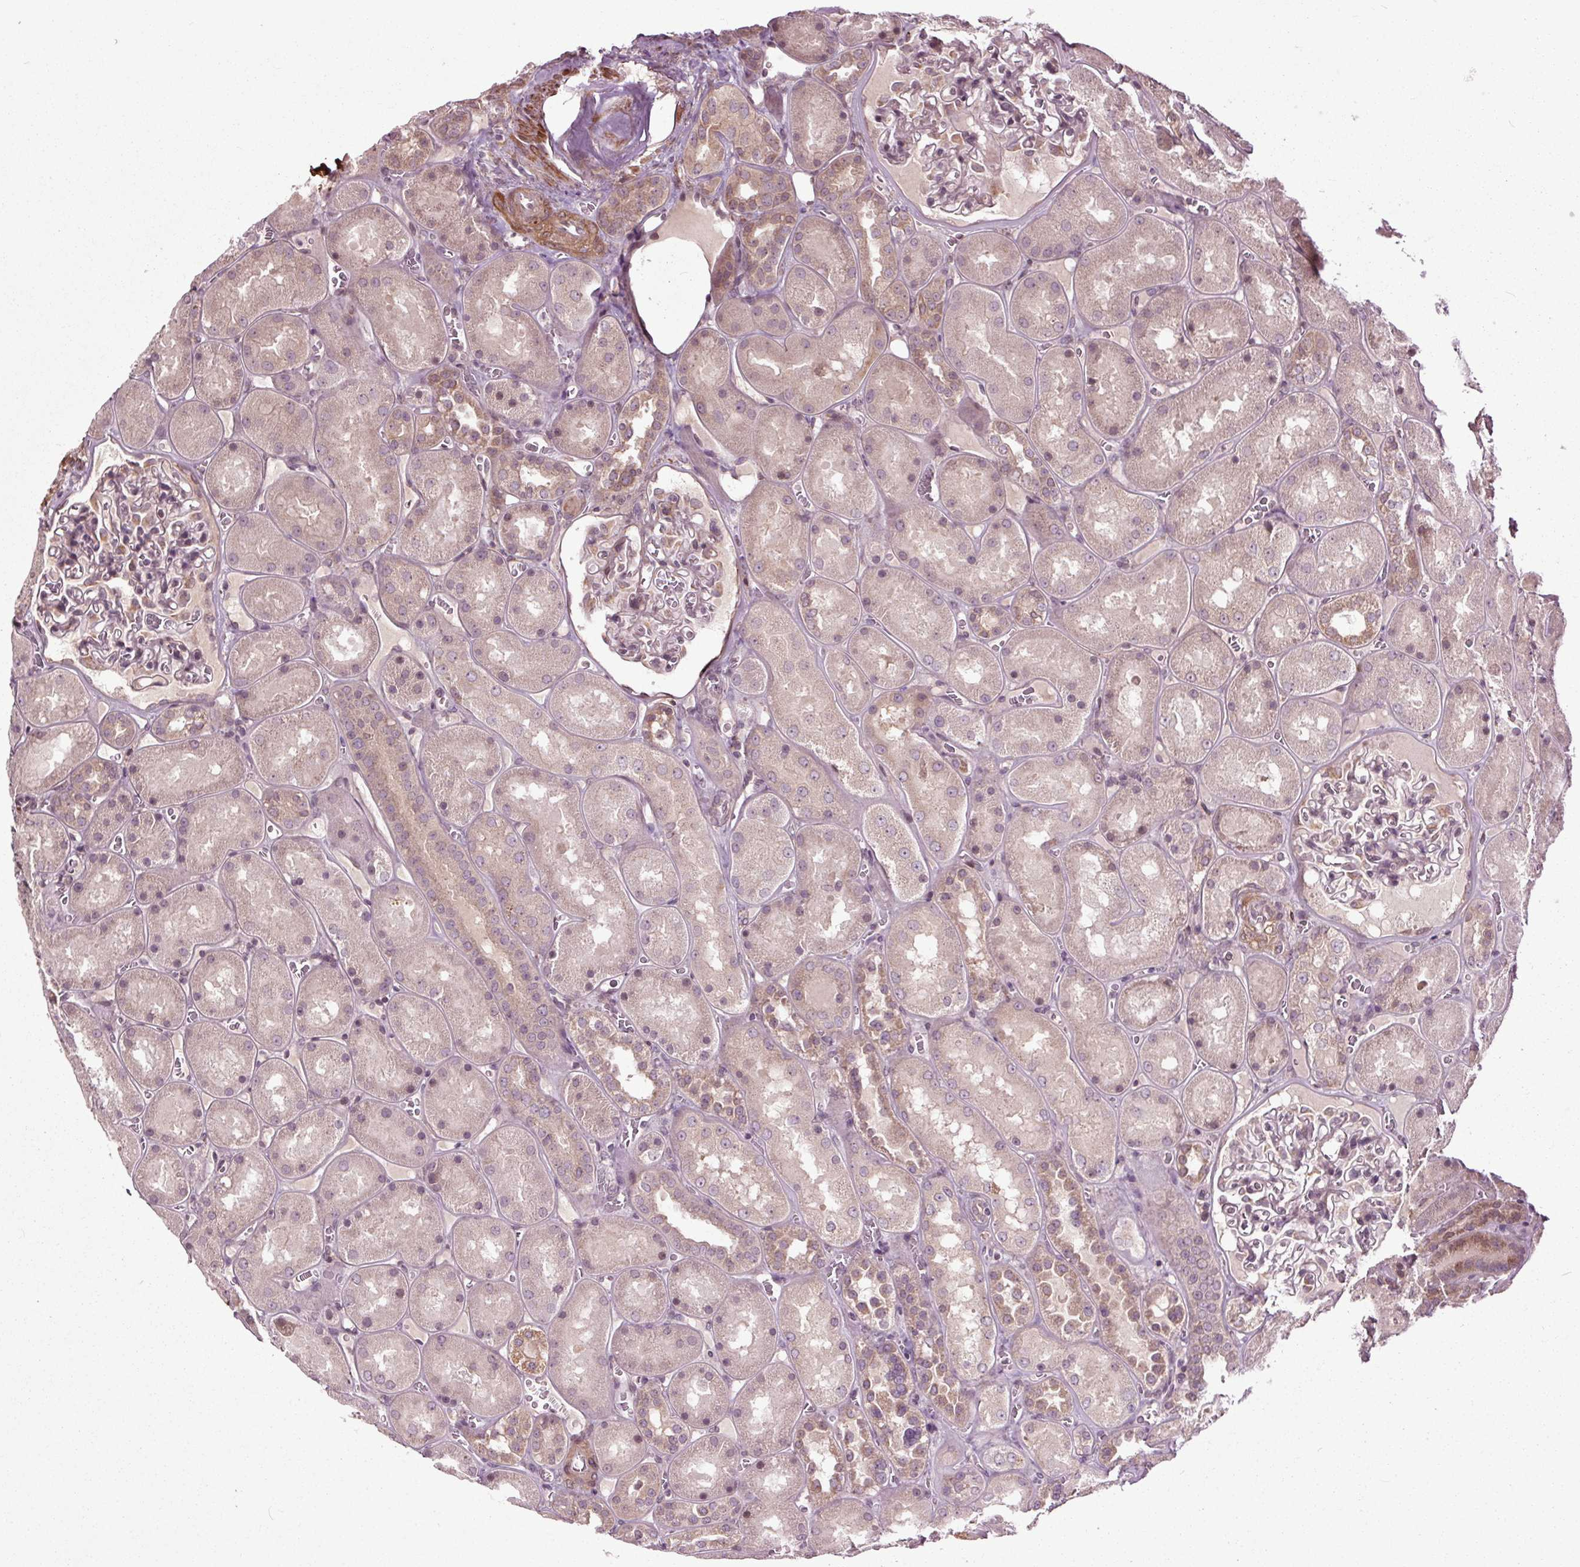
{"staining": {"intensity": "negative", "quantity": "none", "location": "none"}, "tissue": "kidney", "cell_type": "Cells in glomeruli", "image_type": "normal", "snomed": [{"axis": "morphology", "description": "Normal tissue, NOS"}, {"axis": "topography", "description": "Kidney"}], "caption": "A high-resolution histopathology image shows IHC staining of unremarkable kidney, which shows no significant positivity in cells in glomeruli.", "gene": "HAUS5", "patient": {"sex": "male", "age": 73}}